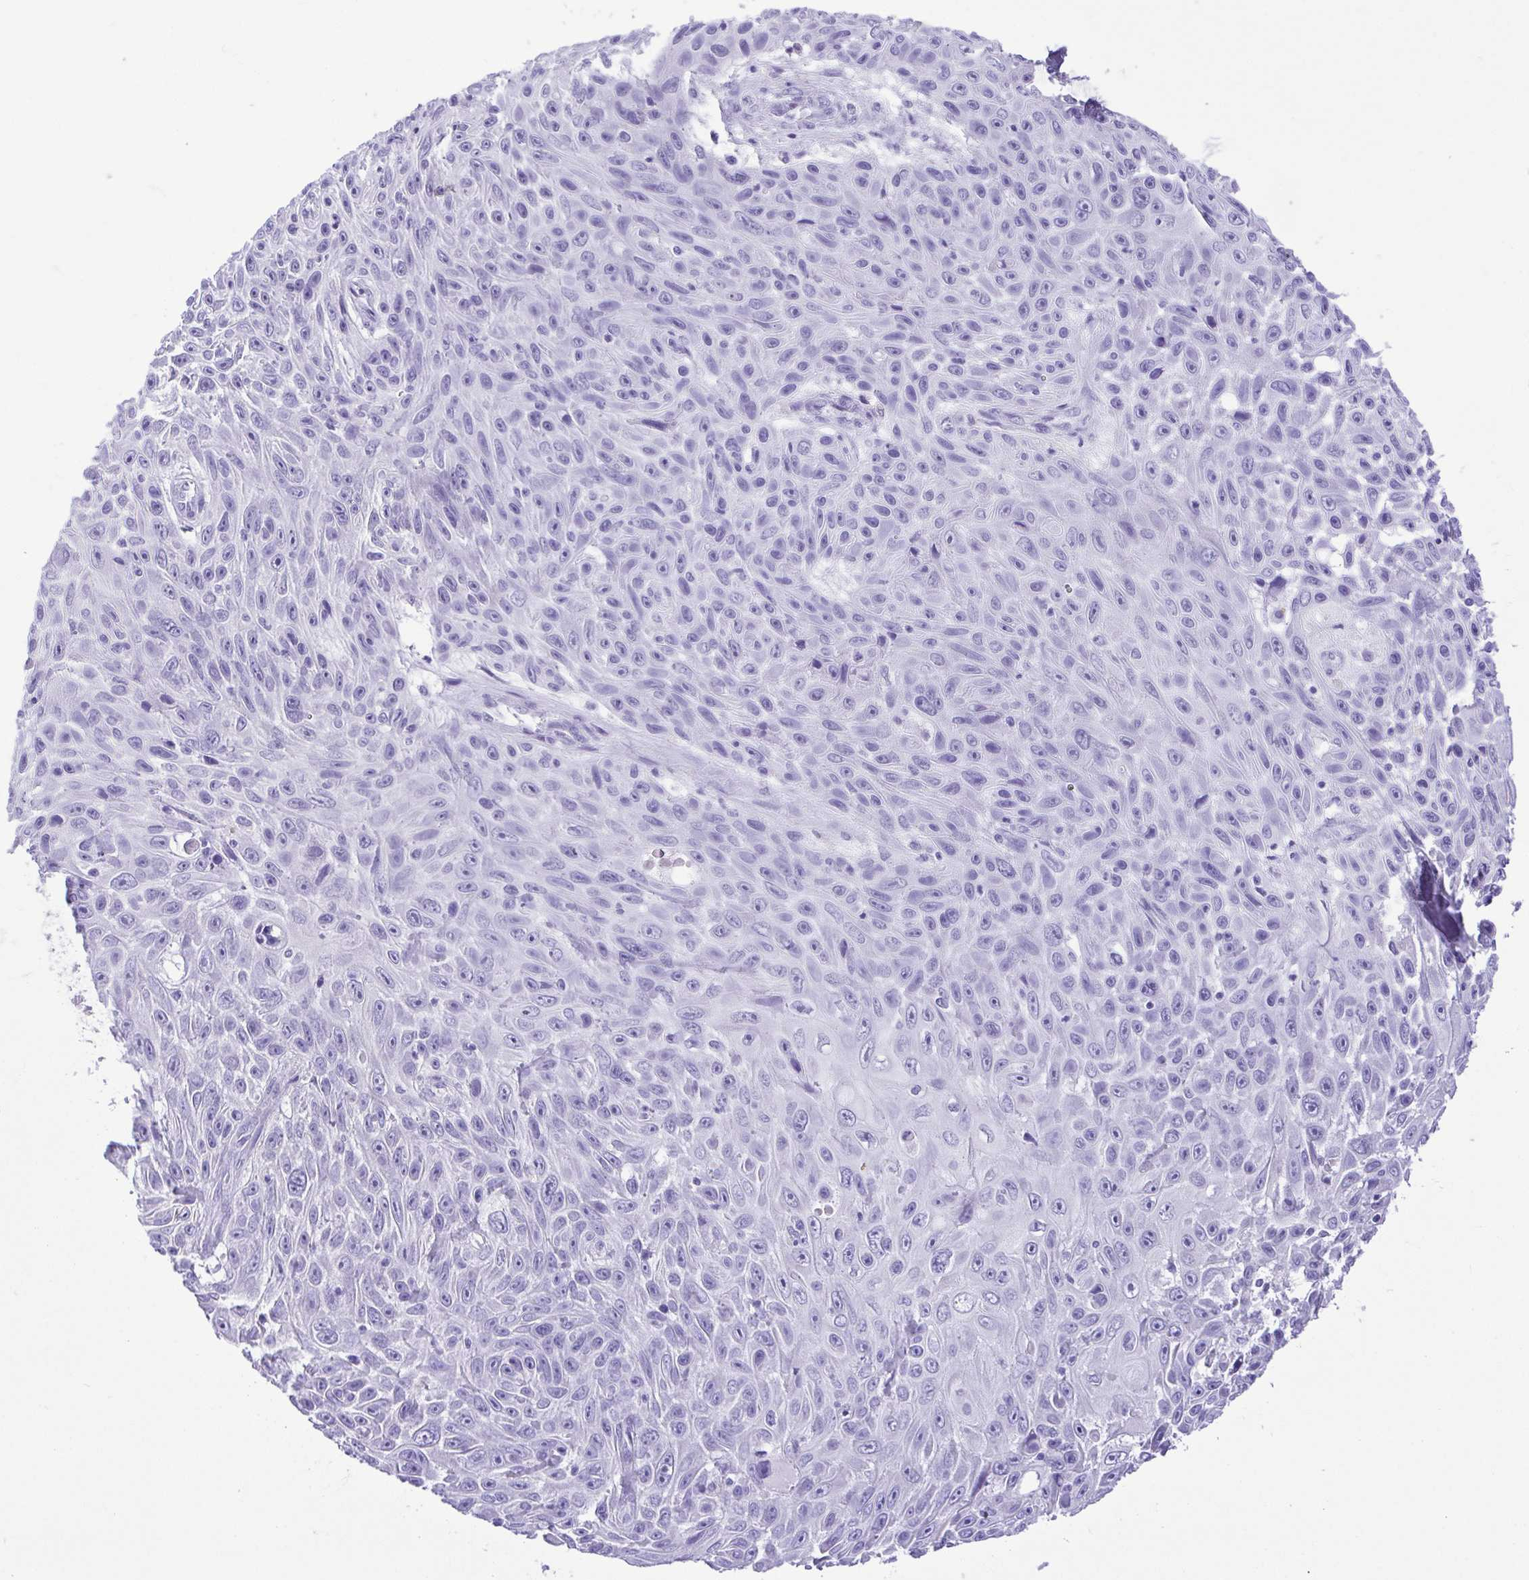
{"staining": {"intensity": "negative", "quantity": "none", "location": "none"}, "tissue": "skin cancer", "cell_type": "Tumor cells", "image_type": "cancer", "snomed": [{"axis": "morphology", "description": "Squamous cell carcinoma, NOS"}, {"axis": "topography", "description": "Skin"}], "caption": "There is no significant positivity in tumor cells of squamous cell carcinoma (skin).", "gene": "CDSN", "patient": {"sex": "male", "age": 82}}